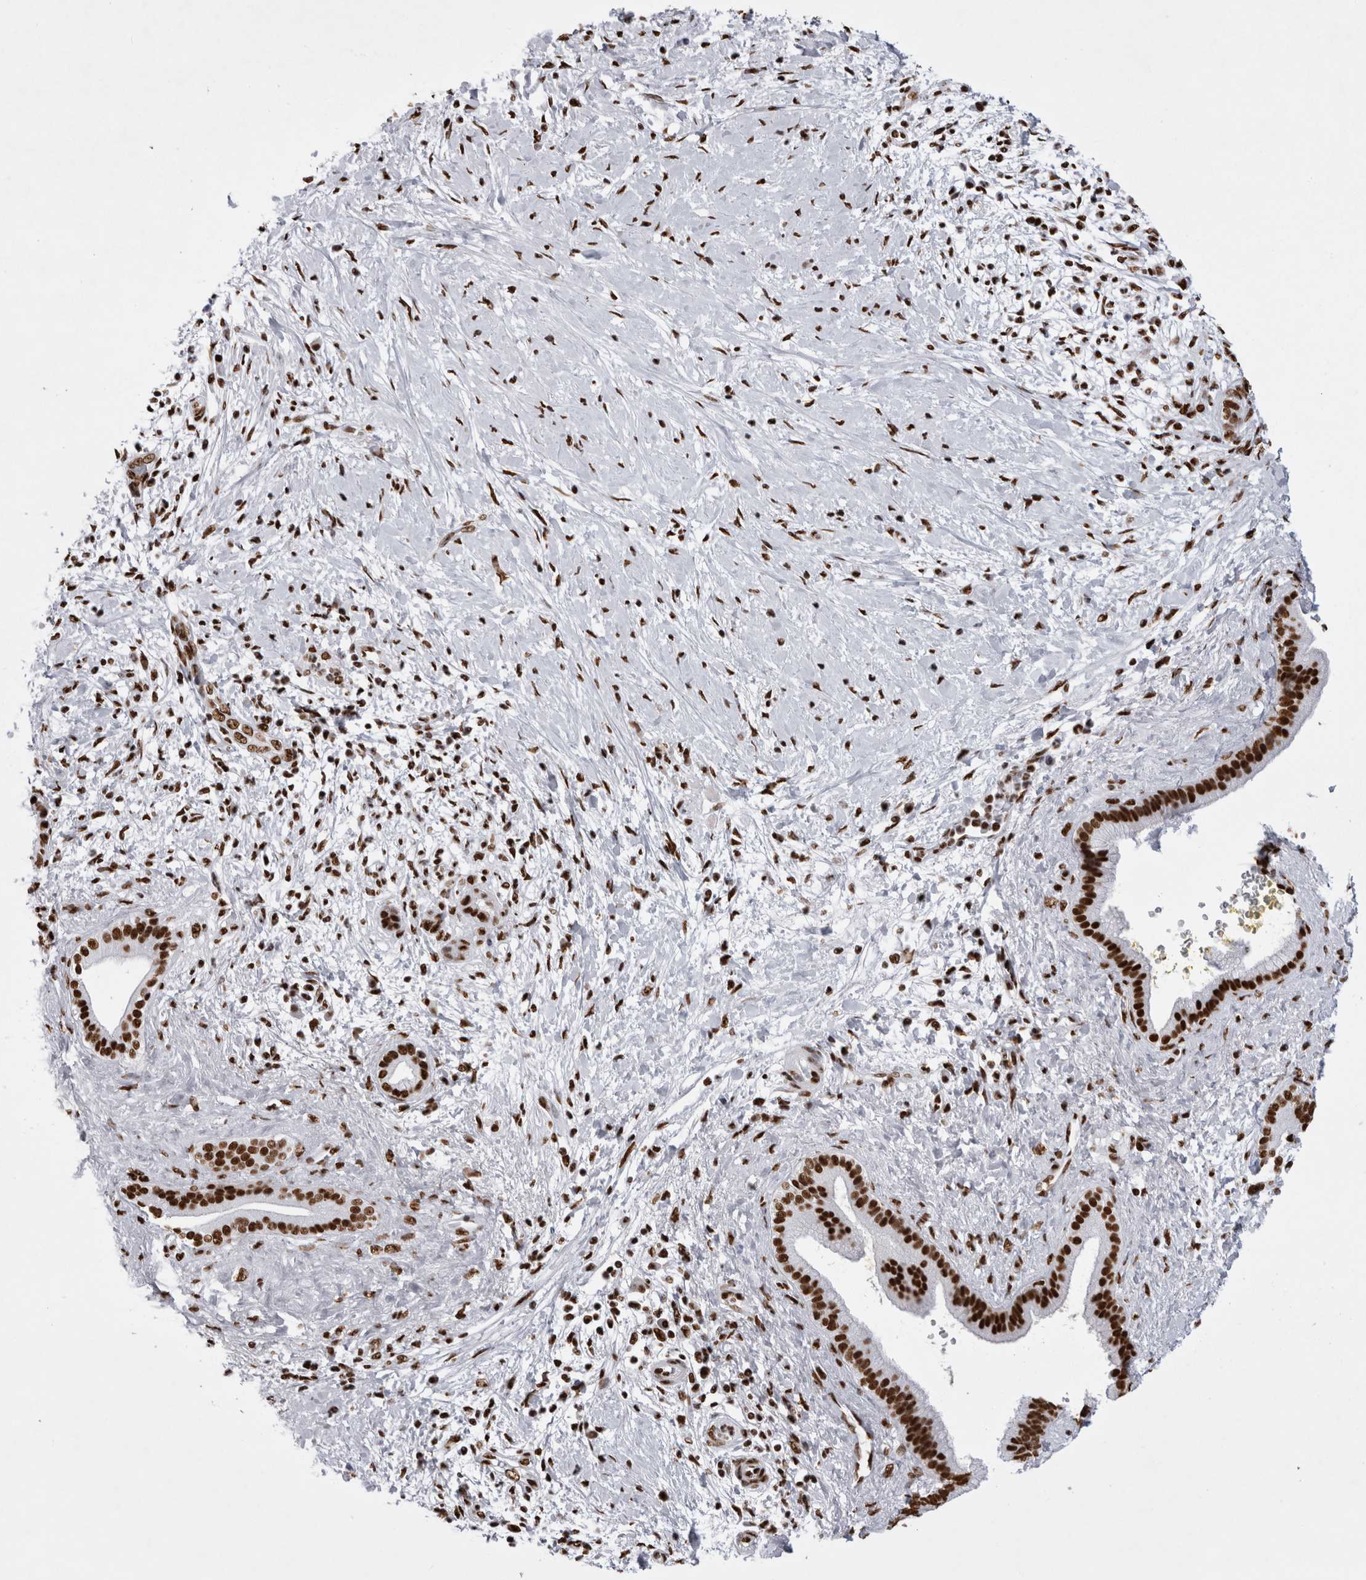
{"staining": {"intensity": "strong", "quantity": ">75%", "location": "nuclear"}, "tissue": "pancreatic cancer", "cell_type": "Tumor cells", "image_type": "cancer", "snomed": [{"axis": "morphology", "description": "Adenocarcinoma, NOS"}, {"axis": "topography", "description": "Pancreas"}], "caption": "A high-resolution histopathology image shows immunohistochemistry staining of pancreatic adenocarcinoma, which exhibits strong nuclear expression in about >75% of tumor cells. The staining is performed using DAB brown chromogen to label protein expression. The nuclei are counter-stained blue using hematoxylin.", "gene": "ALPK3", "patient": {"sex": "male", "age": 58}}